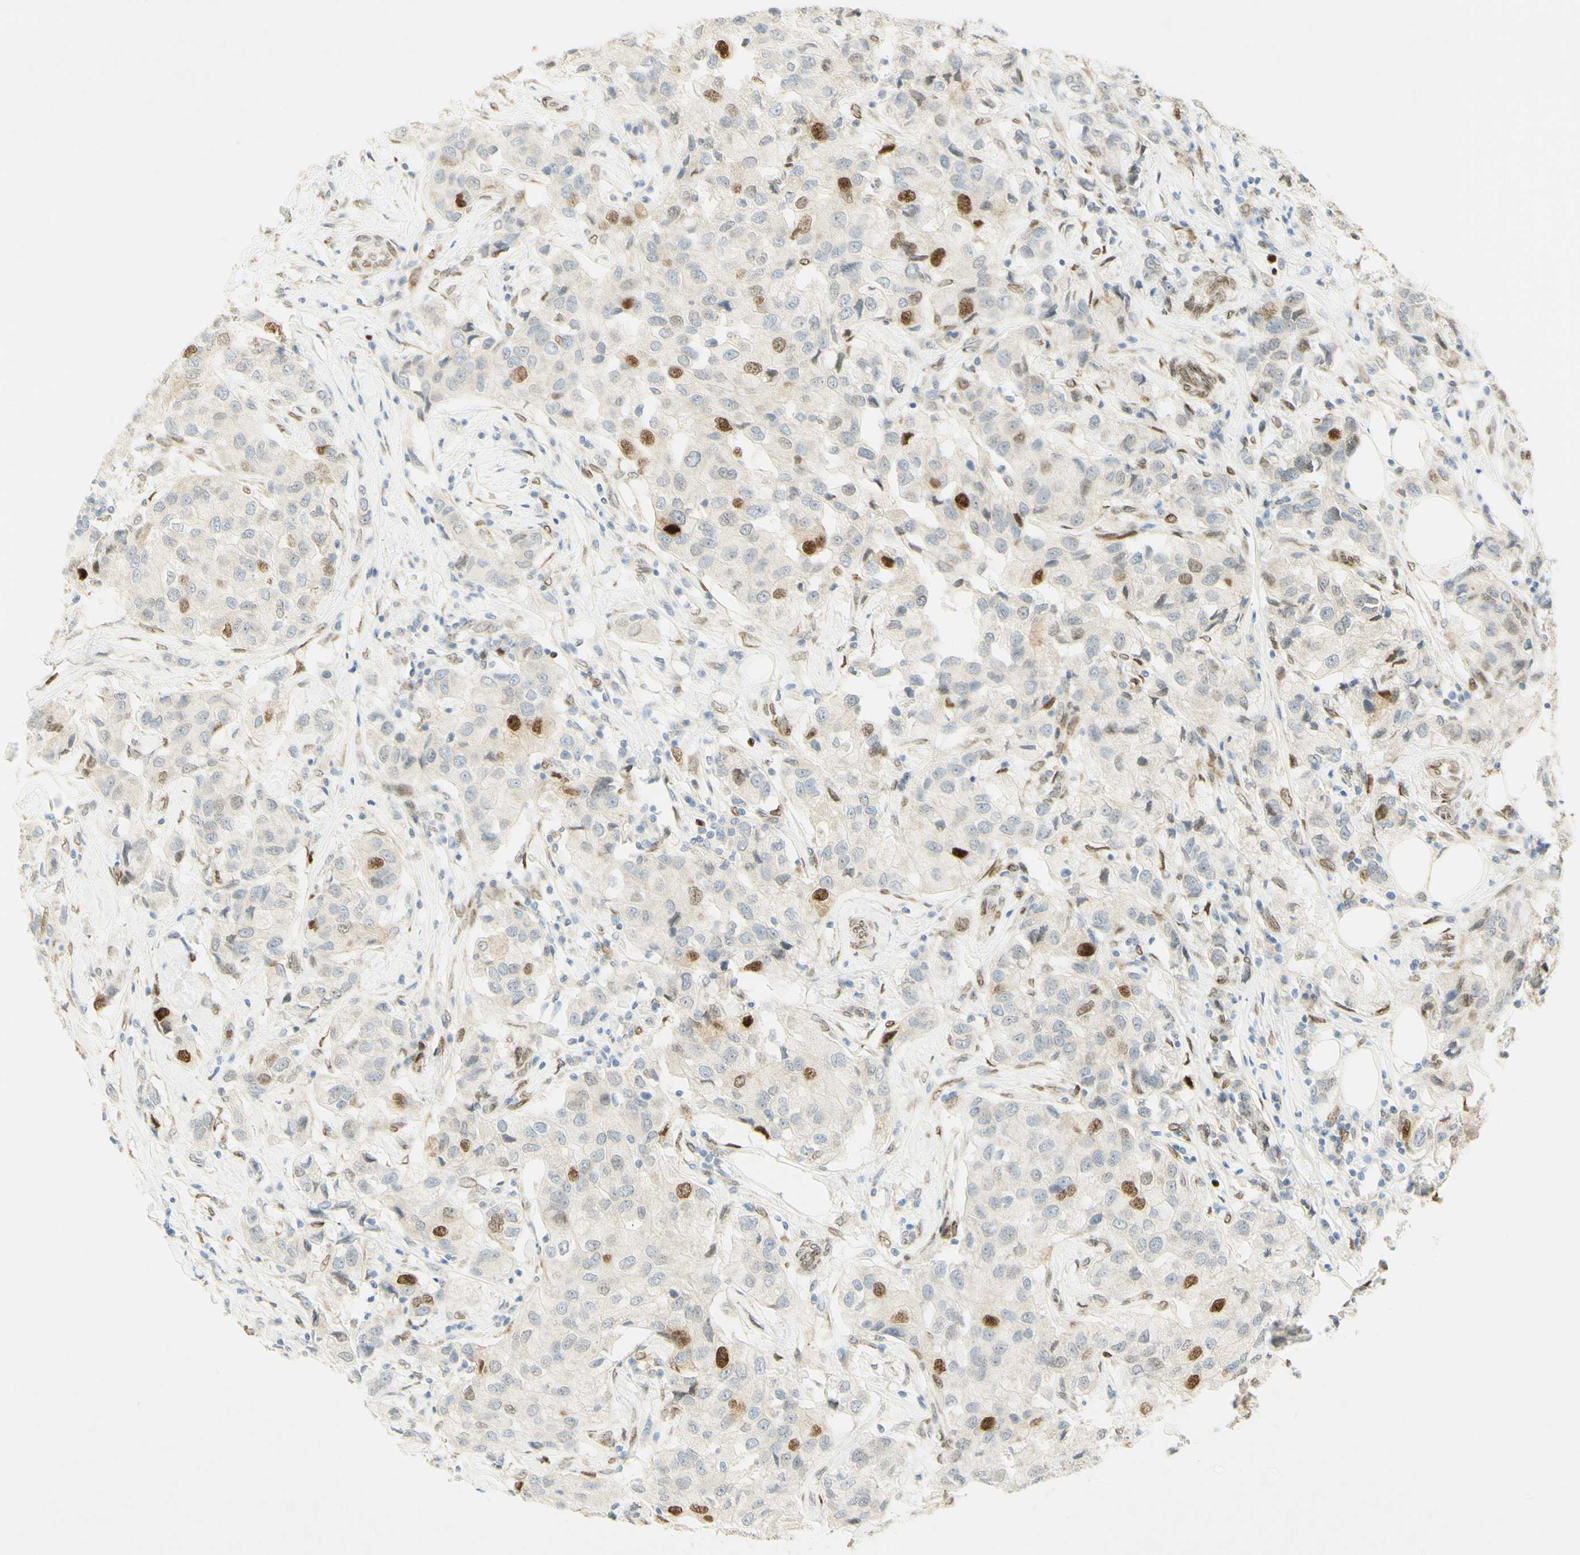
{"staining": {"intensity": "strong", "quantity": "<25%", "location": "nuclear"}, "tissue": "breast cancer", "cell_type": "Tumor cells", "image_type": "cancer", "snomed": [{"axis": "morphology", "description": "Duct carcinoma"}, {"axis": "topography", "description": "Breast"}], "caption": "The micrograph shows staining of breast cancer, revealing strong nuclear protein staining (brown color) within tumor cells.", "gene": "E2F1", "patient": {"sex": "female", "age": 80}}